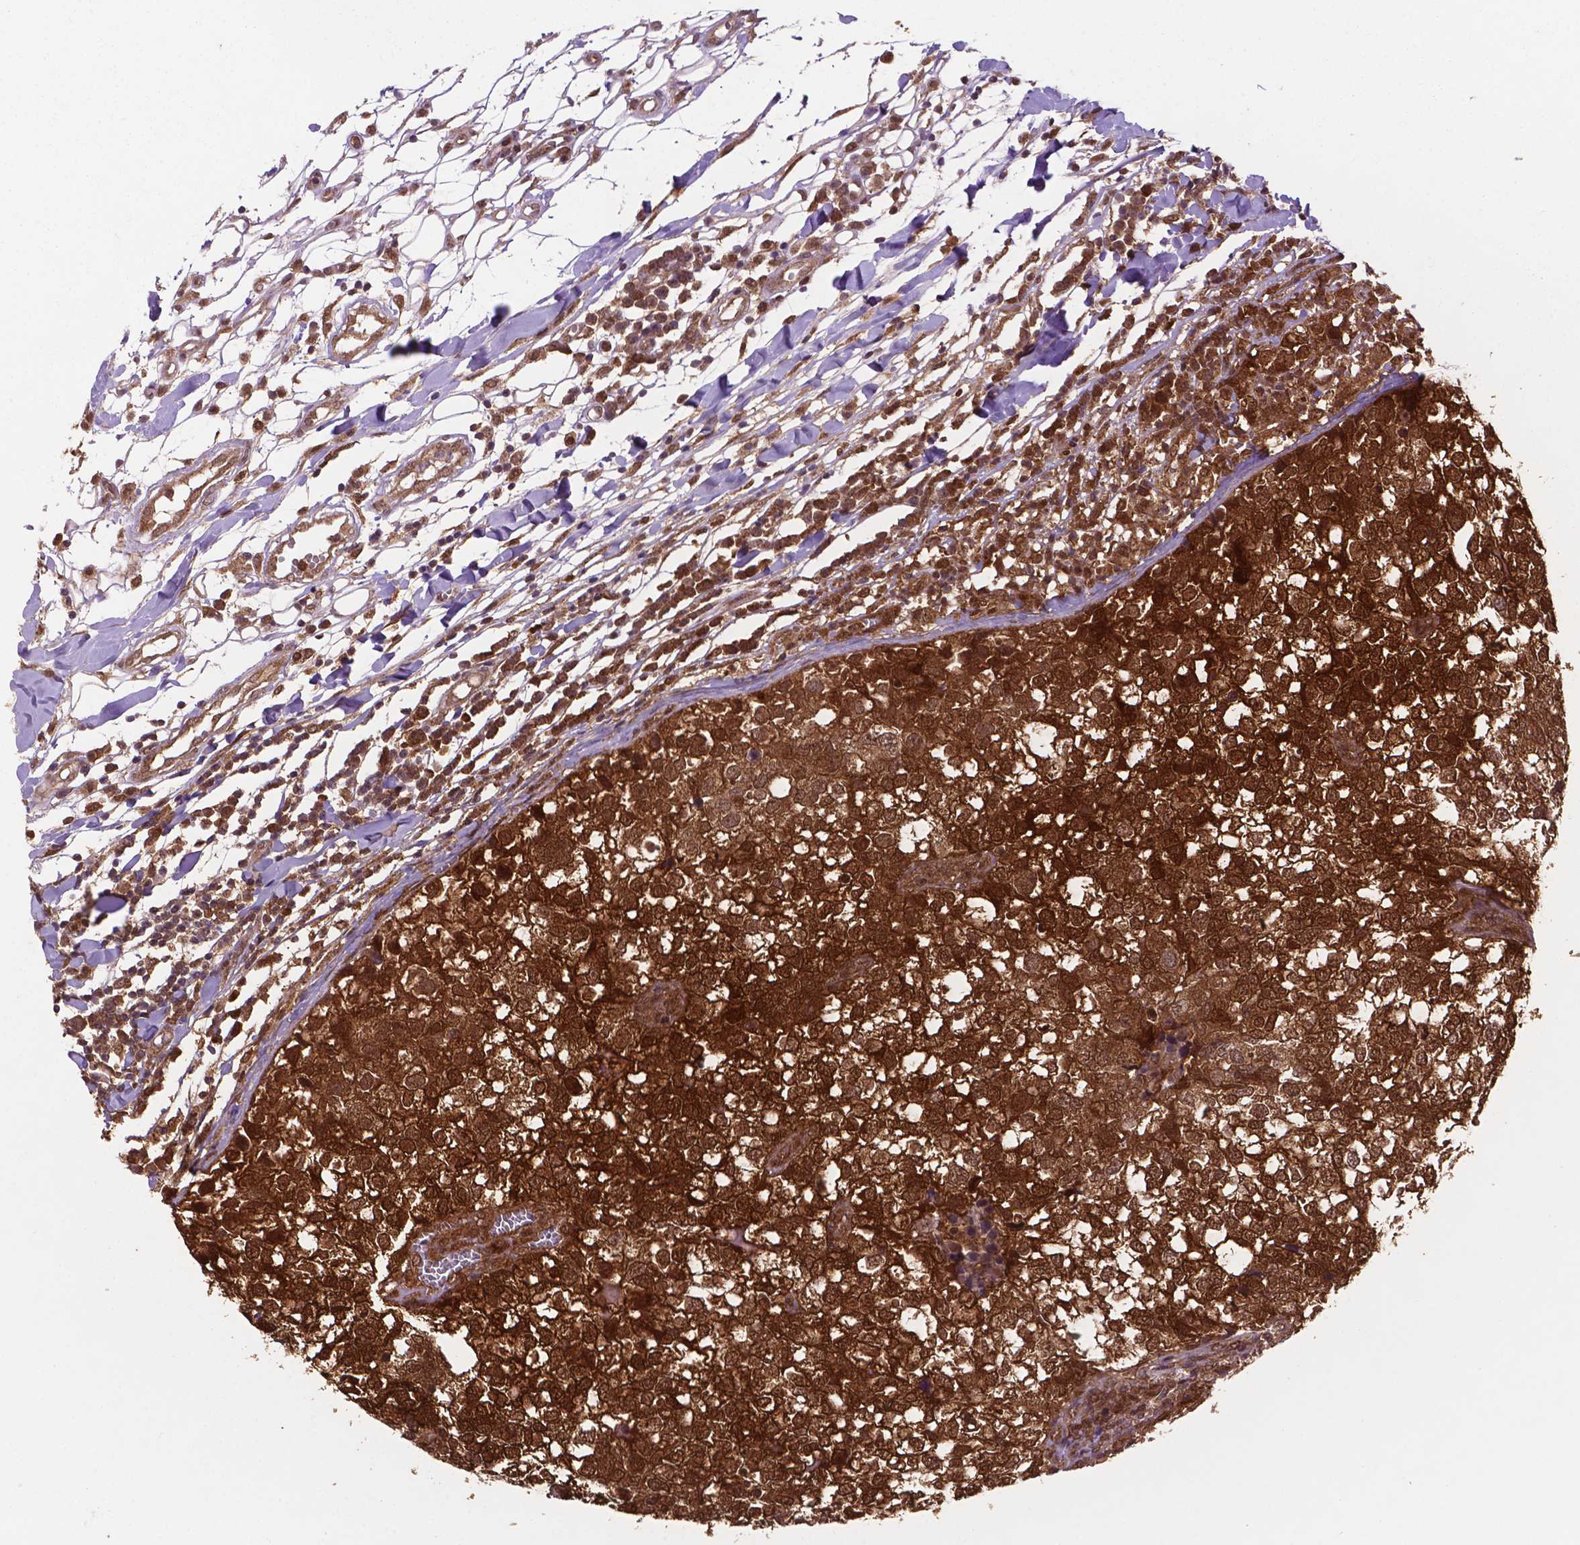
{"staining": {"intensity": "strong", "quantity": ">75%", "location": "cytoplasmic/membranous,nuclear"}, "tissue": "breast cancer", "cell_type": "Tumor cells", "image_type": "cancer", "snomed": [{"axis": "morphology", "description": "Duct carcinoma"}, {"axis": "topography", "description": "Breast"}], "caption": "The histopathology image shows staining of breast invasive ductal carcinoma, revealing strong cytoplasmic/membranous and nuclear protein positivity (brown color) within tumor cells. Nuclei are stained in blue.", "gene": "UBE2L6", "patient": {"sex": "female", "age": 30}}